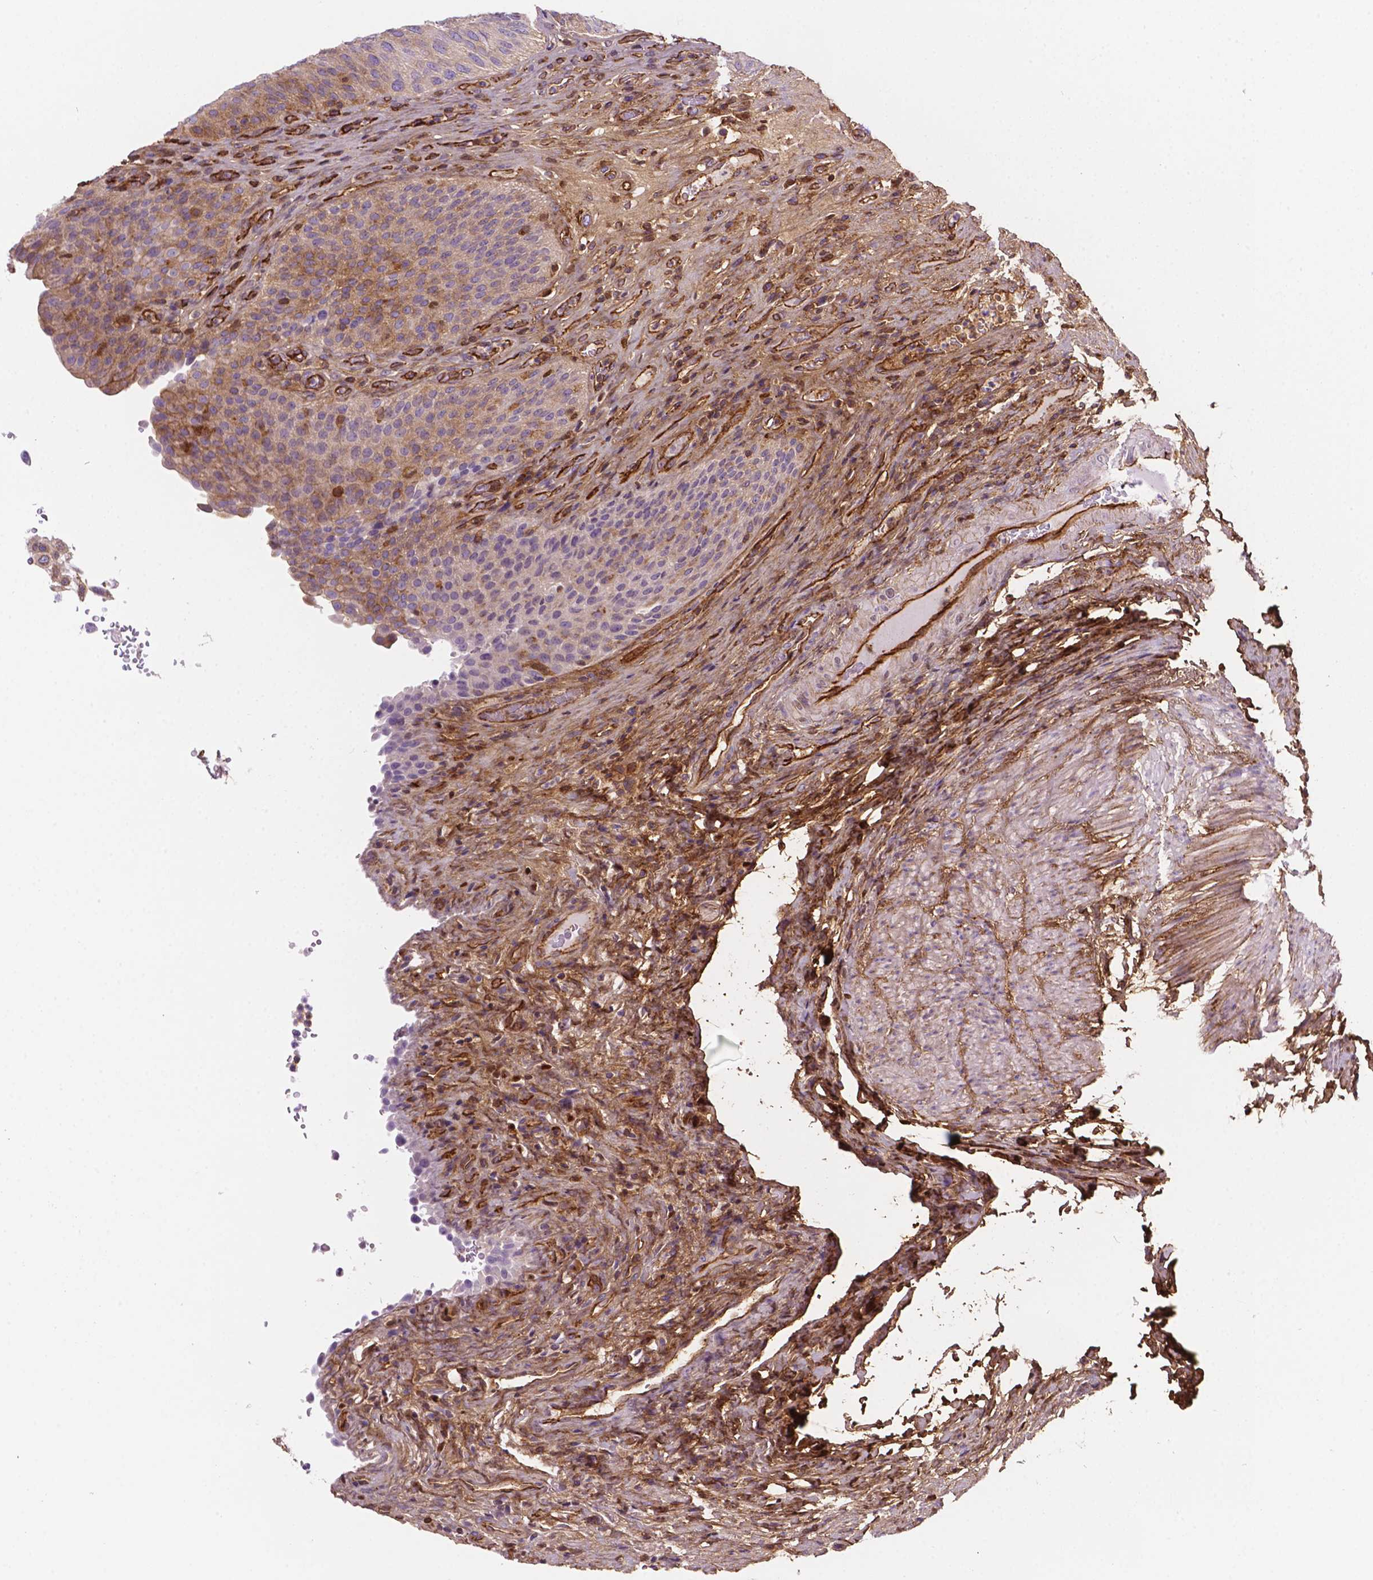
{"staining": {"intensity": "moderate", "quantity": "25%-75%", "location": "cytoplasmic/membranous,nuclear"}, "tissue": "urinary bladder", "cell_type": "Urothelial cells", "image_type": "normal", "snomed": [{"axis": "morphology", "description": "Normal tissue, NOS"}, {"axis": "topography", "description": "Urinary bladder"}, {"axis": "topography", "description": "Peripheral nerve tissue"}], "caption": "The photomicrograph exhibits staining of normal urinary bladder, revealing moderate cytoplasmic/membranous,nuclear protein expression (brown color) within urothelial cells. (DAB (3,3'-diaminobenzidine) IHC with brightfield microscopy, high magnification).", "gene": "DCN", "patient": {"sex": "male", "age": 66}}